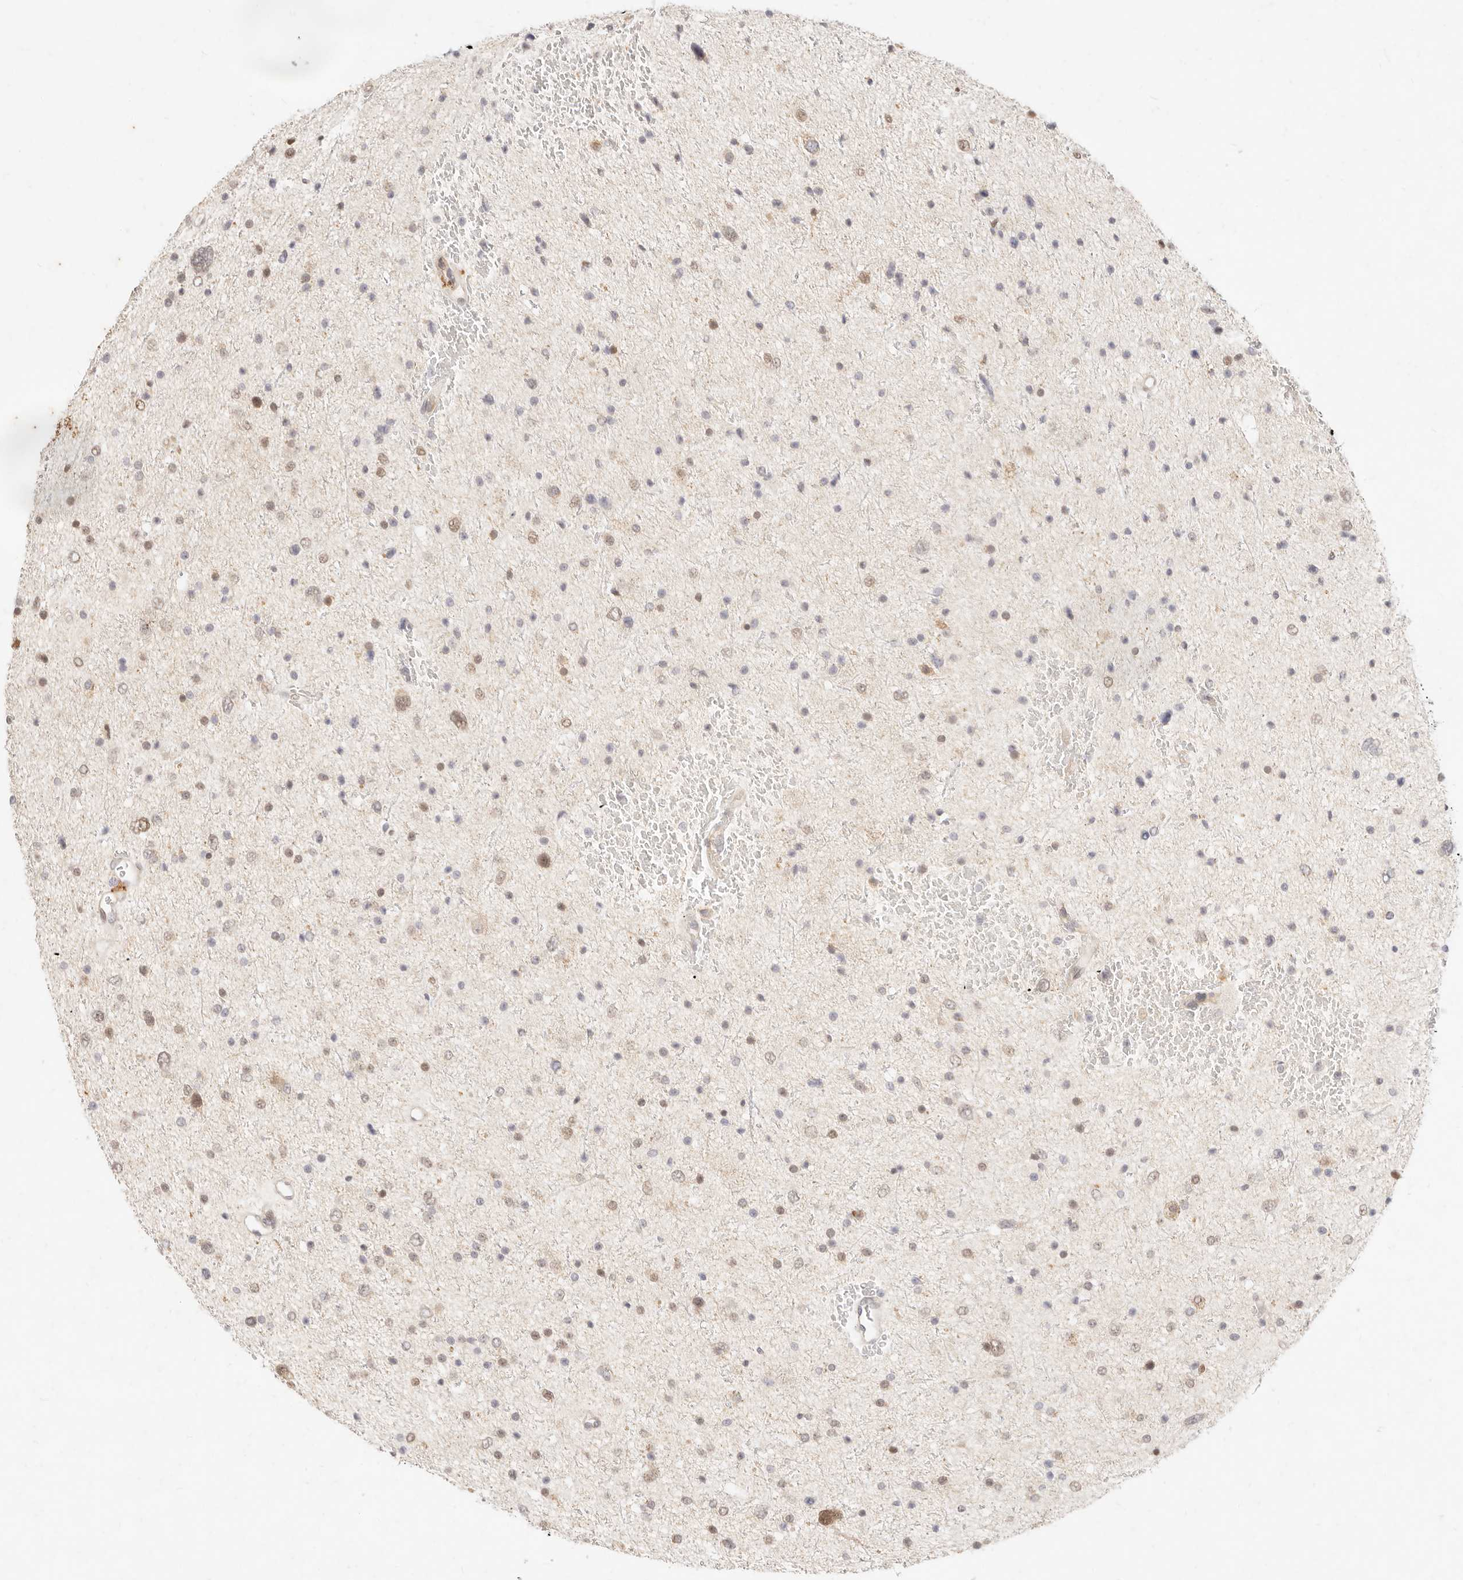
{"staining": {"intensity": "weak", "quantity": ">75%", "location": "nuclear"}, "tissue": "glioma", "cell_type": "Tumor cells", "image_type": "cancer", "snomed": [{"axis": "morphology", "description": "Glioma, malignant, Low grade"}, {"axis": "topography", "description": "Brain"}], "caption": "This image displays IHC staining of low-grade glioma (malignant), with low weak nuclear expression in approximately >75% of tumor cells.", "gene": "ASCL3", "patient": {"sex": "female", "age": 37}}